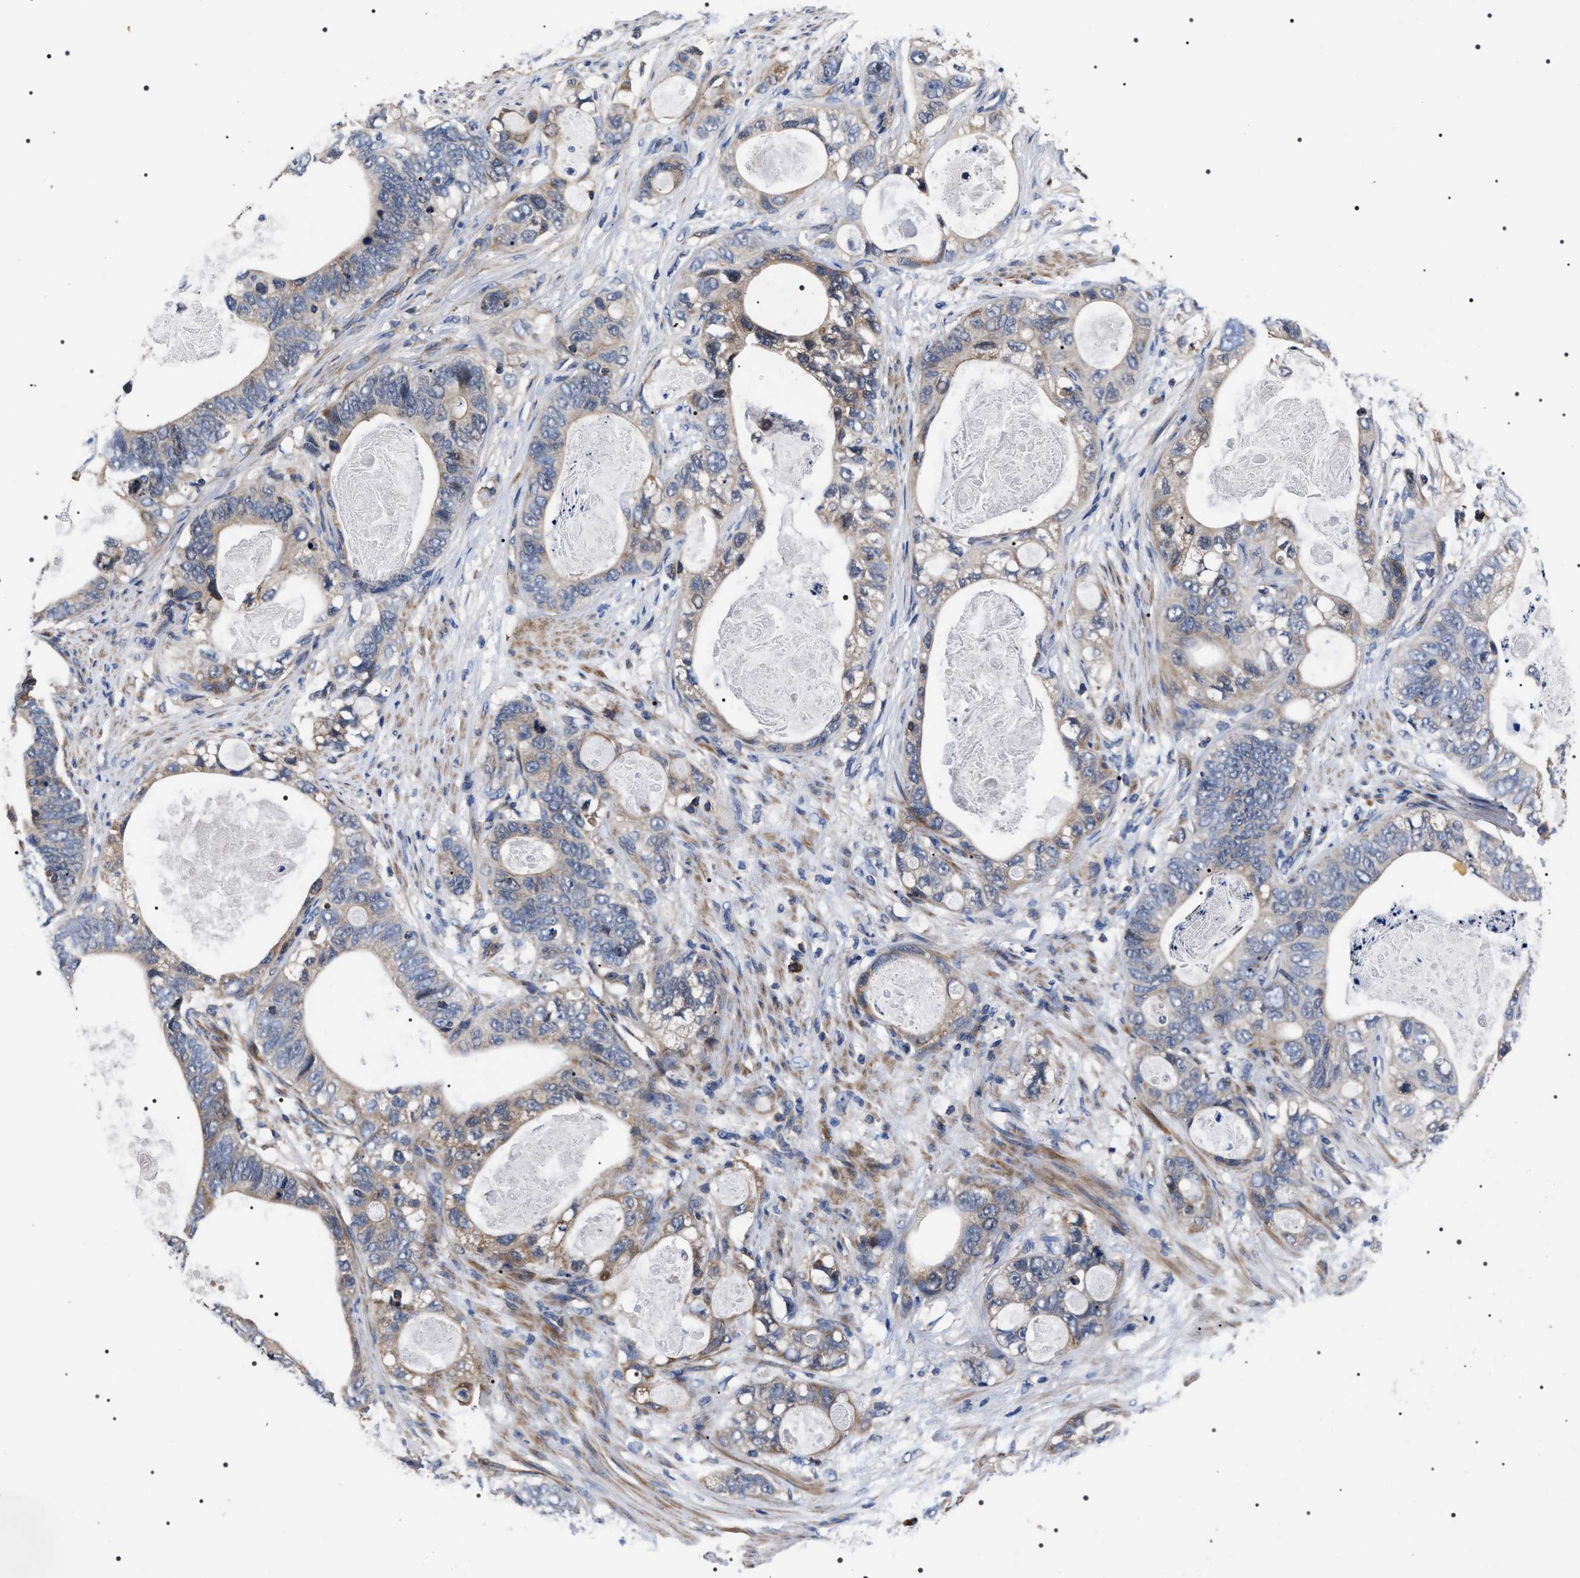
{"staining": {"intensity": "weak", "quantity": "25%-75%", "location": "cytoplasmic/membranous"}, "tissue": "stomach cancer", "cell_type": "Tumor cells", "image_type": "cancer", "snomed": [{"axis": "morphology", "description": "Normal tissue, NOS"}, {"axis": "morphology", "description": "Adenocarcinoma, NOS"}, {"axis": "topography", "description": "Stomach"}], "caption": "Immunohistochemistry of stomach cancer reveals low levels of weak cytoplasmic/membranous expression in approximately 25%-75% of tumor cells.", "gene": "MIS18A", "patient": {"sex": "female", "age": 89}}